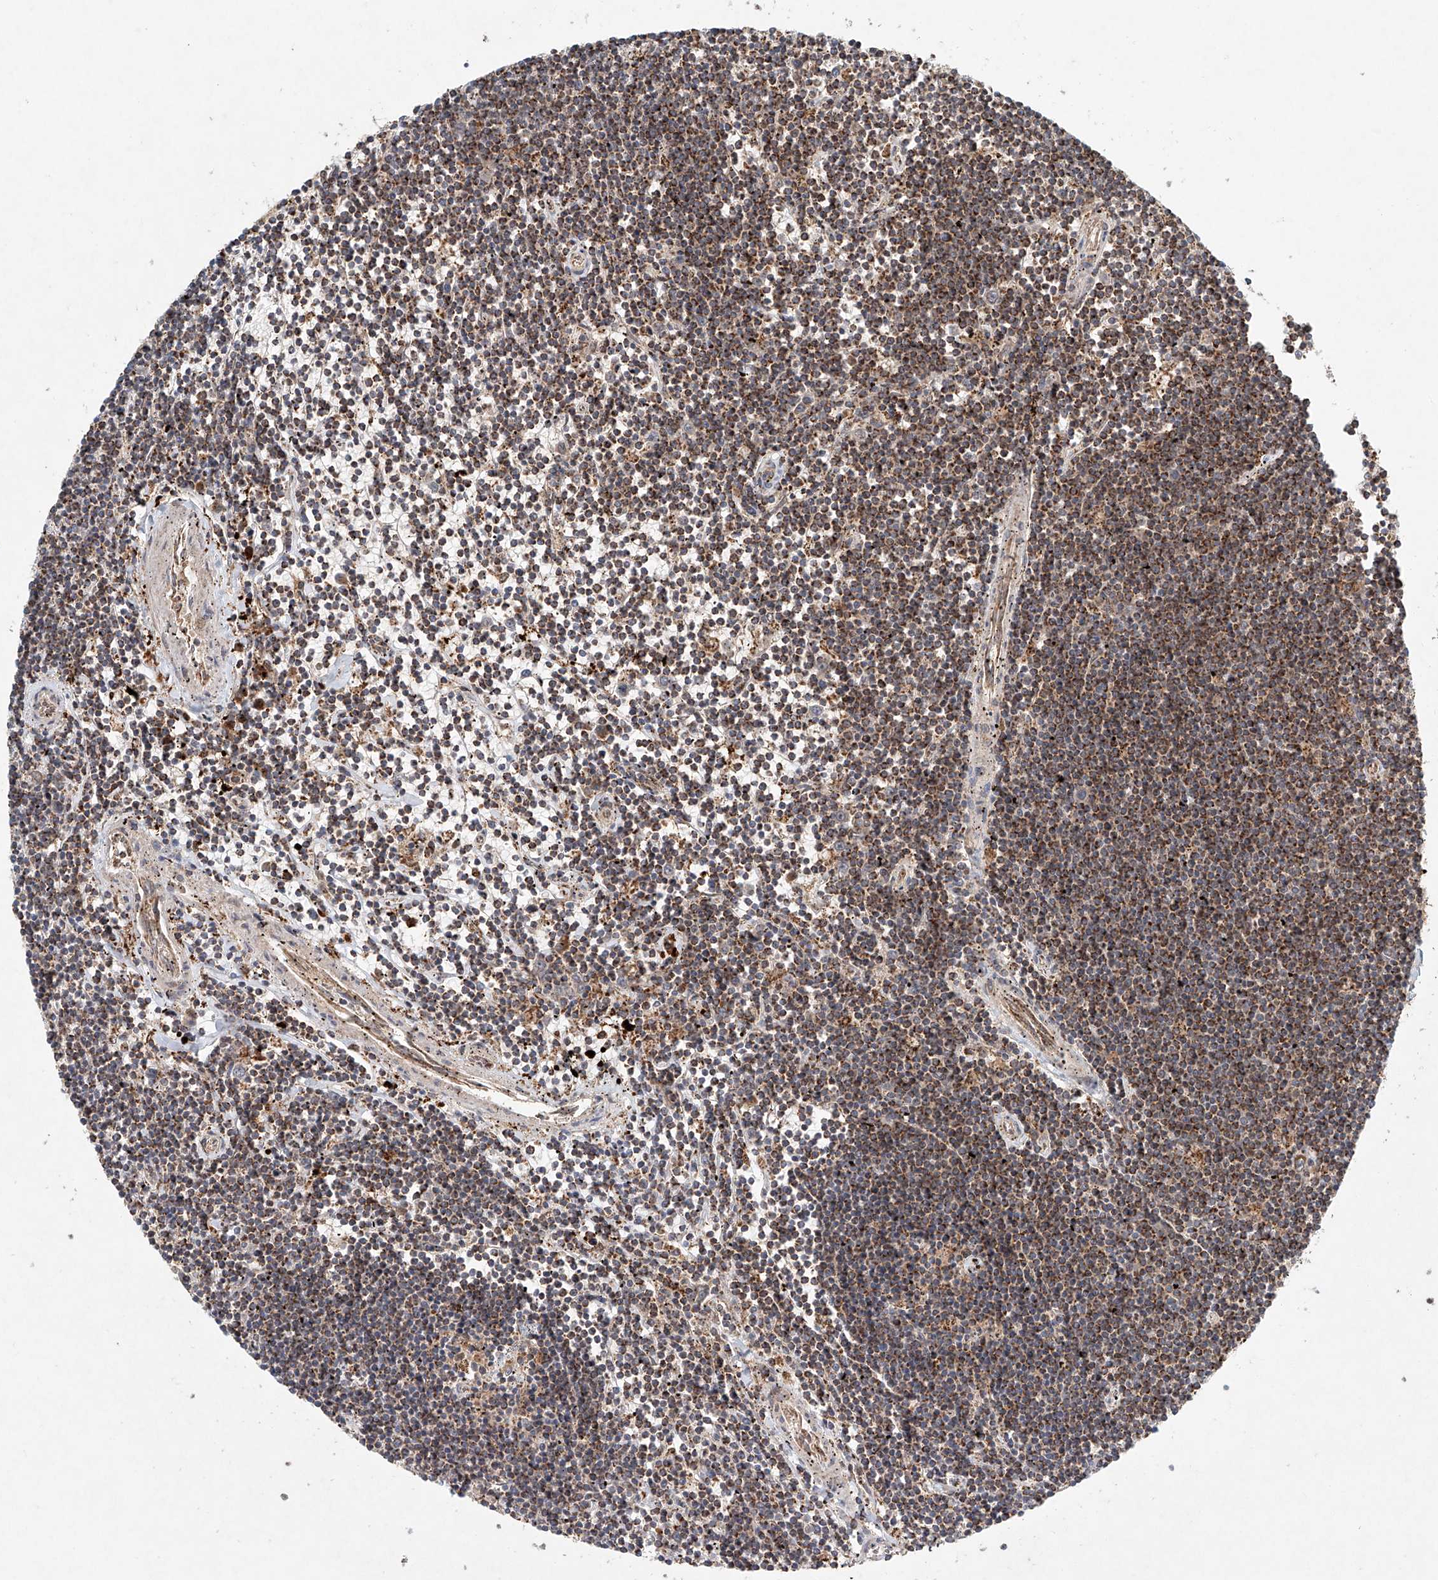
{"staining": {"intensity": "weak", "quantity": "<25%", "location": "cytoplasmic/membranous"}, "tissue": "lymphoma", "cell_type": "Tumor cells", "image_type": "cancer", "snomed": [{"axis": "morphology", "description": "Malignant lymphoma, non-Hodgkin's type, Low grade"}, {"axis": "topography", "description": "Spleen"}], "caption": "Immunohistochemistry of human lymphoma reveals no positivity in tumor cells.", "gene": "DCAF11", "patient": {"sex": "male", "age": 76}}